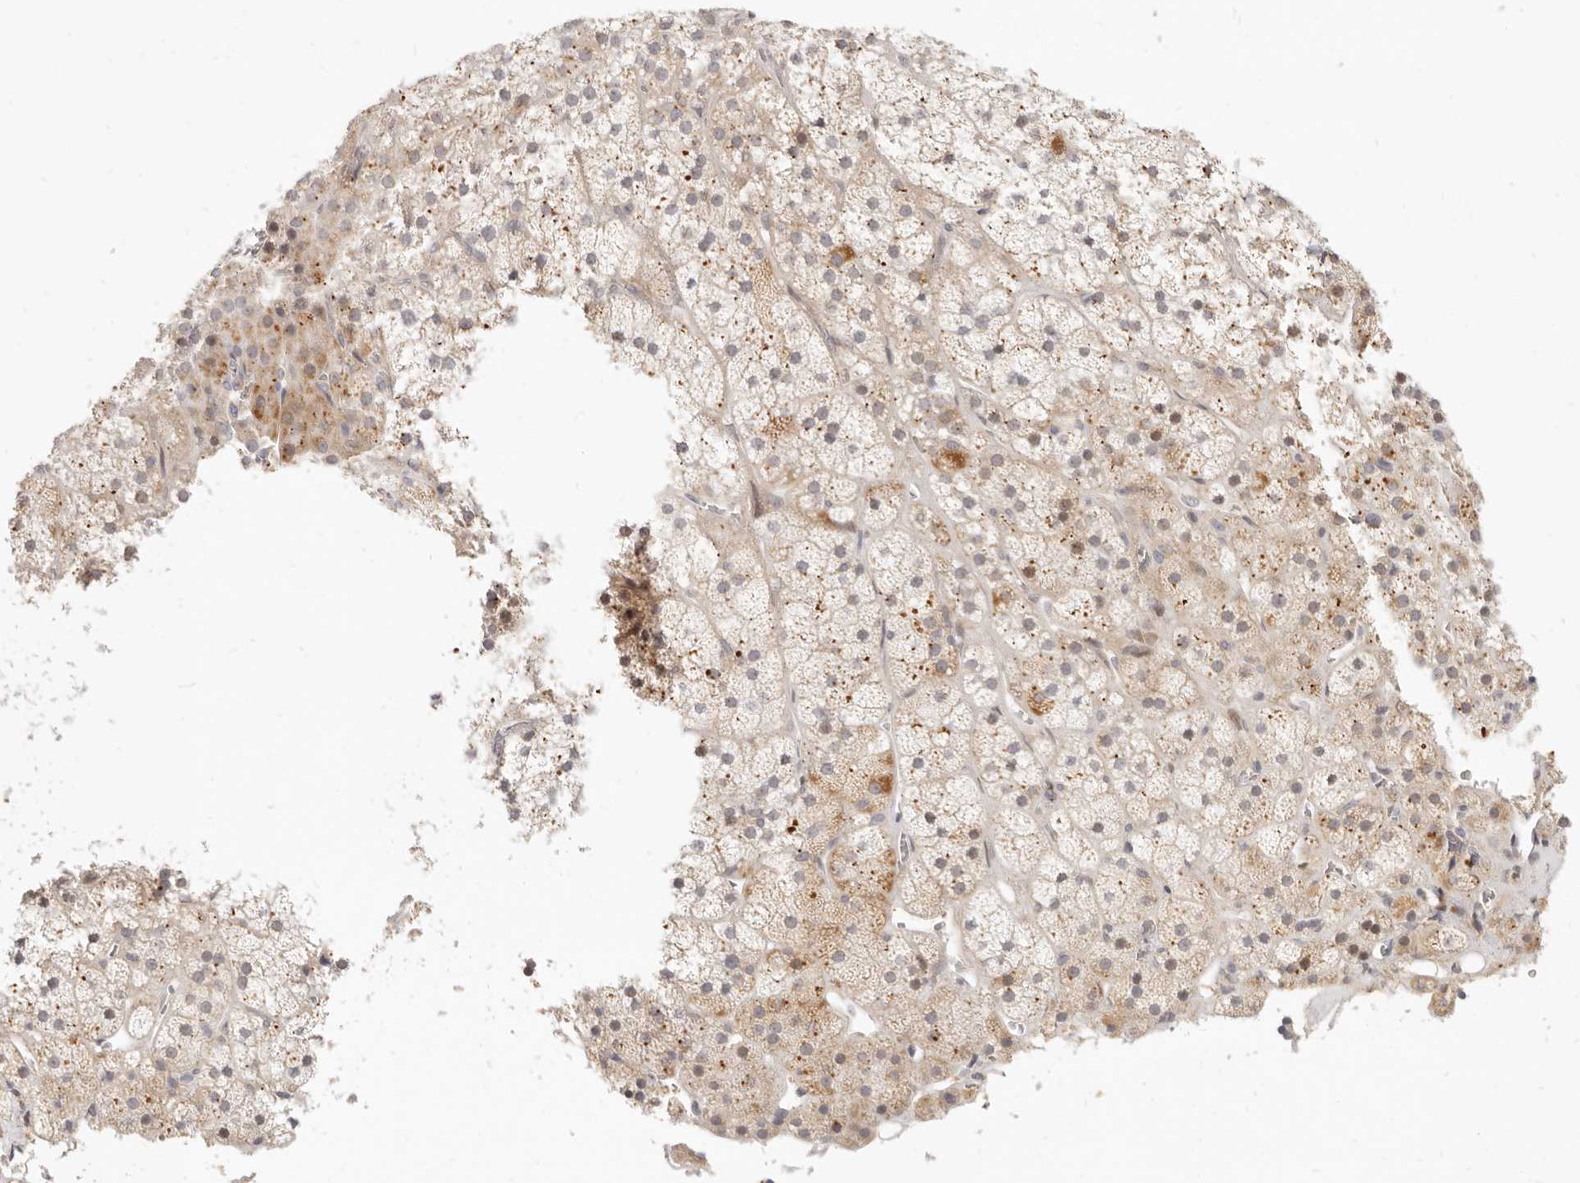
{"staining": {"intensity": "moderate", "quantity": "25%-75%", "location": "cytoplasmic/membranous"}, "tissue": "adrenal gland", "cell_type": "Glandular cells", "image_type": "normal", "snomed": [{"axis": "morphology", "description": "Normal tissue, NOS"}, {"axis": "topography", "description": "Adrenal gland"}], "caption": "This photomicrograph shows immunohistochemistry staining of unremarkable human adrenal gland, with medium moderate cytoplasmic/membranous staining in about 25%-75% of glandular cells.", "gene": "LTB4R2", "patient": {"sex": "male", "age": 57}}